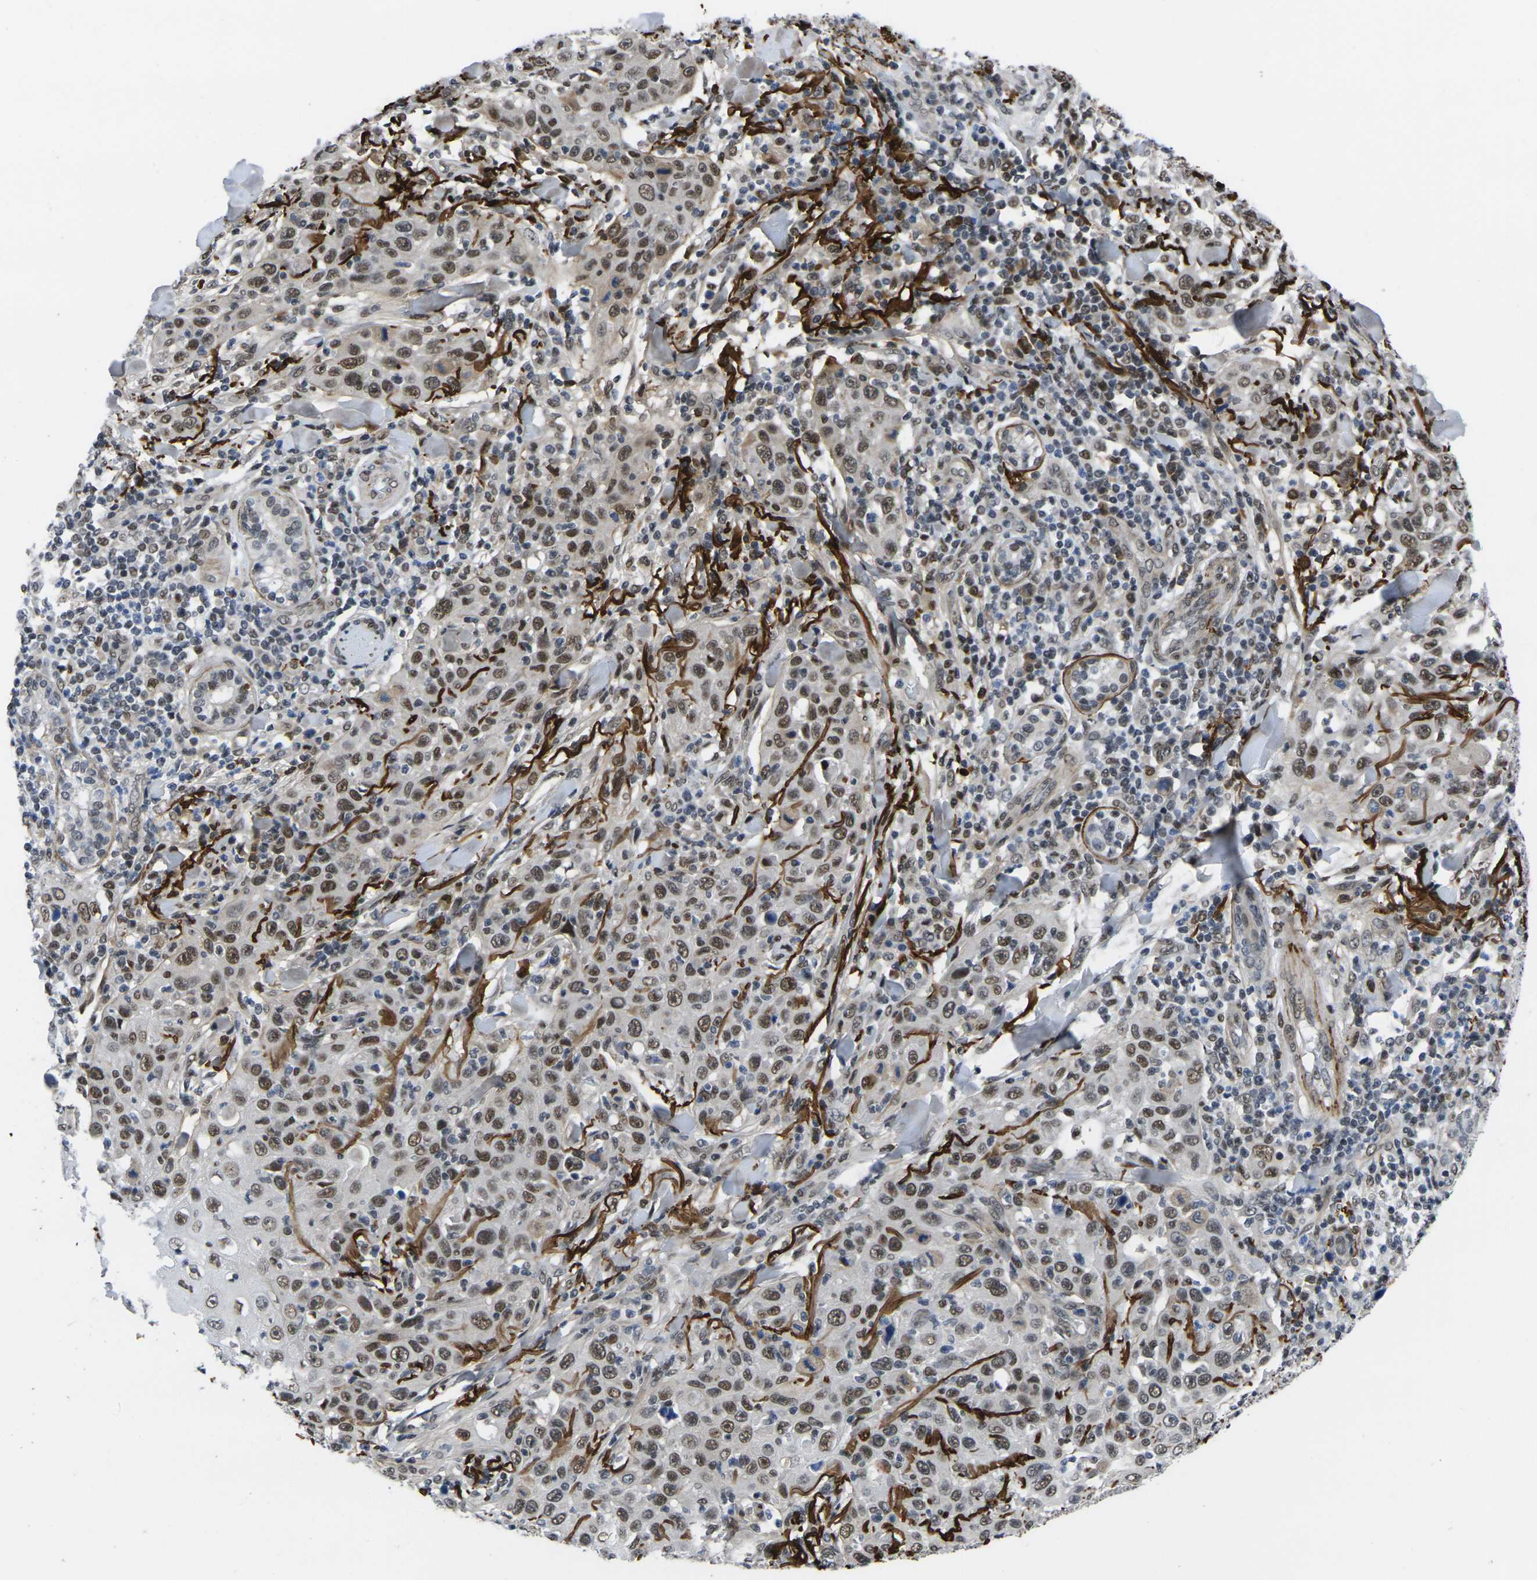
{"staining": {"intensity": "moderate", "quantity": ">75%", "location": "nuclear"}, "tissue": "skin cancer", "cell_type": "Tumor cells", "image_type": "cancer", "snomed": [{"axis": "morphology", "description": "Squamous cell carcinoma, NOS"}, {"axis": "topography", "description": "Skin"}], "caption": "Immunohistochemistry (DAB (3,3'-diaminobenzidine)) staining of skin cancer demonstrates moderate nuclear protein staining in approximately >75% of tumor cells. Using DAB (brown) and hematoxylin (blue) stains, captured at high magnification using brightfield microscopy.", "gene": "RBM7", "patient": {"sex": "female", "age": 88}}